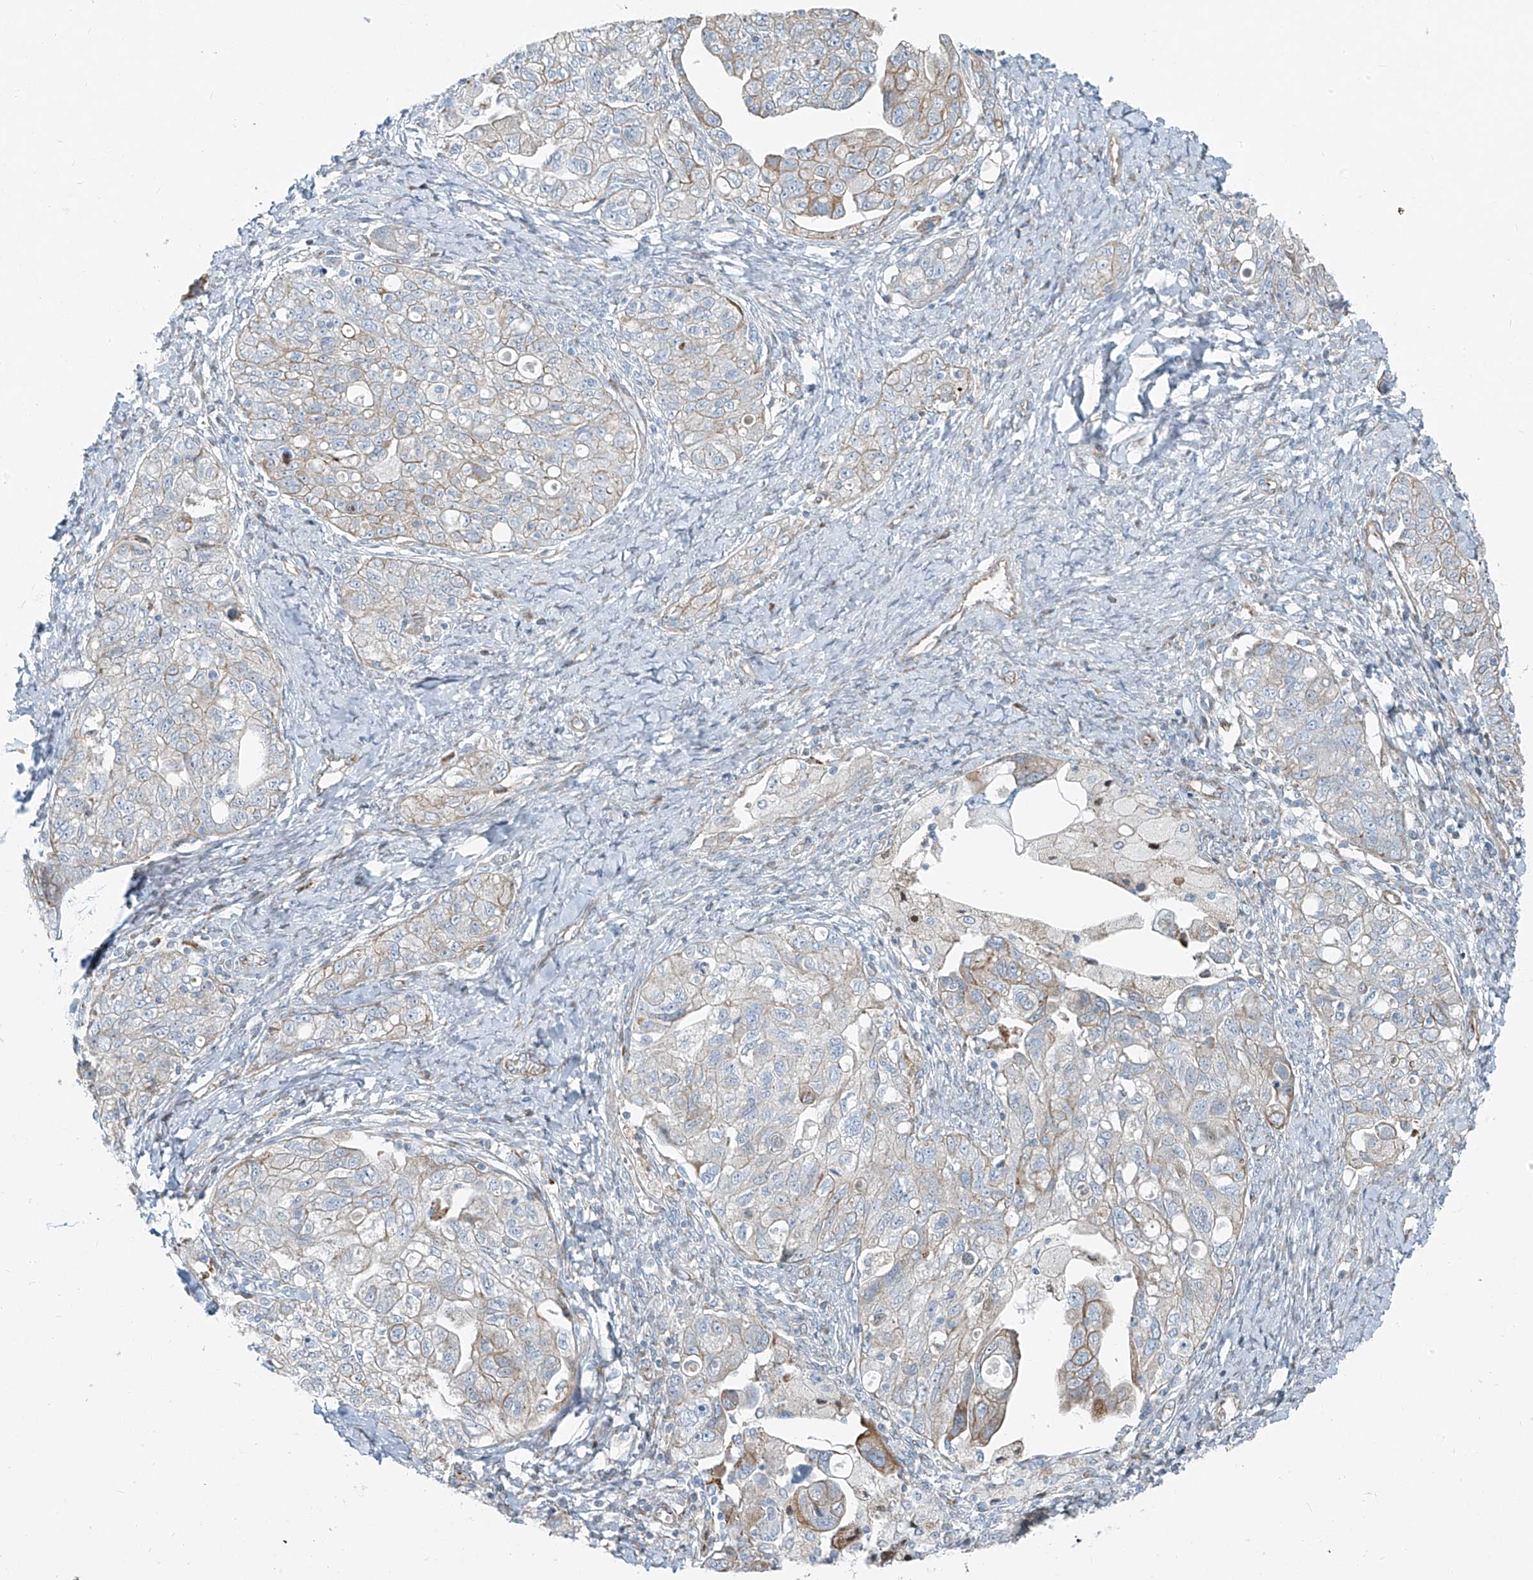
{"staining": {"intensity": "moderate", "quantity": "<25%", "location": "cytoplasmic/membranous"}, "tissue": "ovarian cancer", "cell_type": "Tumor cells", "image_type": "cancer", "snomed": [{"axis": "morphology", "description": "Carcinoma, NOS"}, {"axis": "morphology", "description": "Cystadenocarcinoma, serous, NOS"}, {"axis": "topography", "description": "Ovary"}], "caption": "The image demonstrates immunohistochemical staining of ovarian serous cystadenocarcinoma. There is moderate cytoplasmic/membranous expression is seen in about <25% of tumor cells. (DAB = brown stain, brightfield microscopy at high magnification).", "gene": "HIC2", "patient": {"sex": "female", "age": 69}}